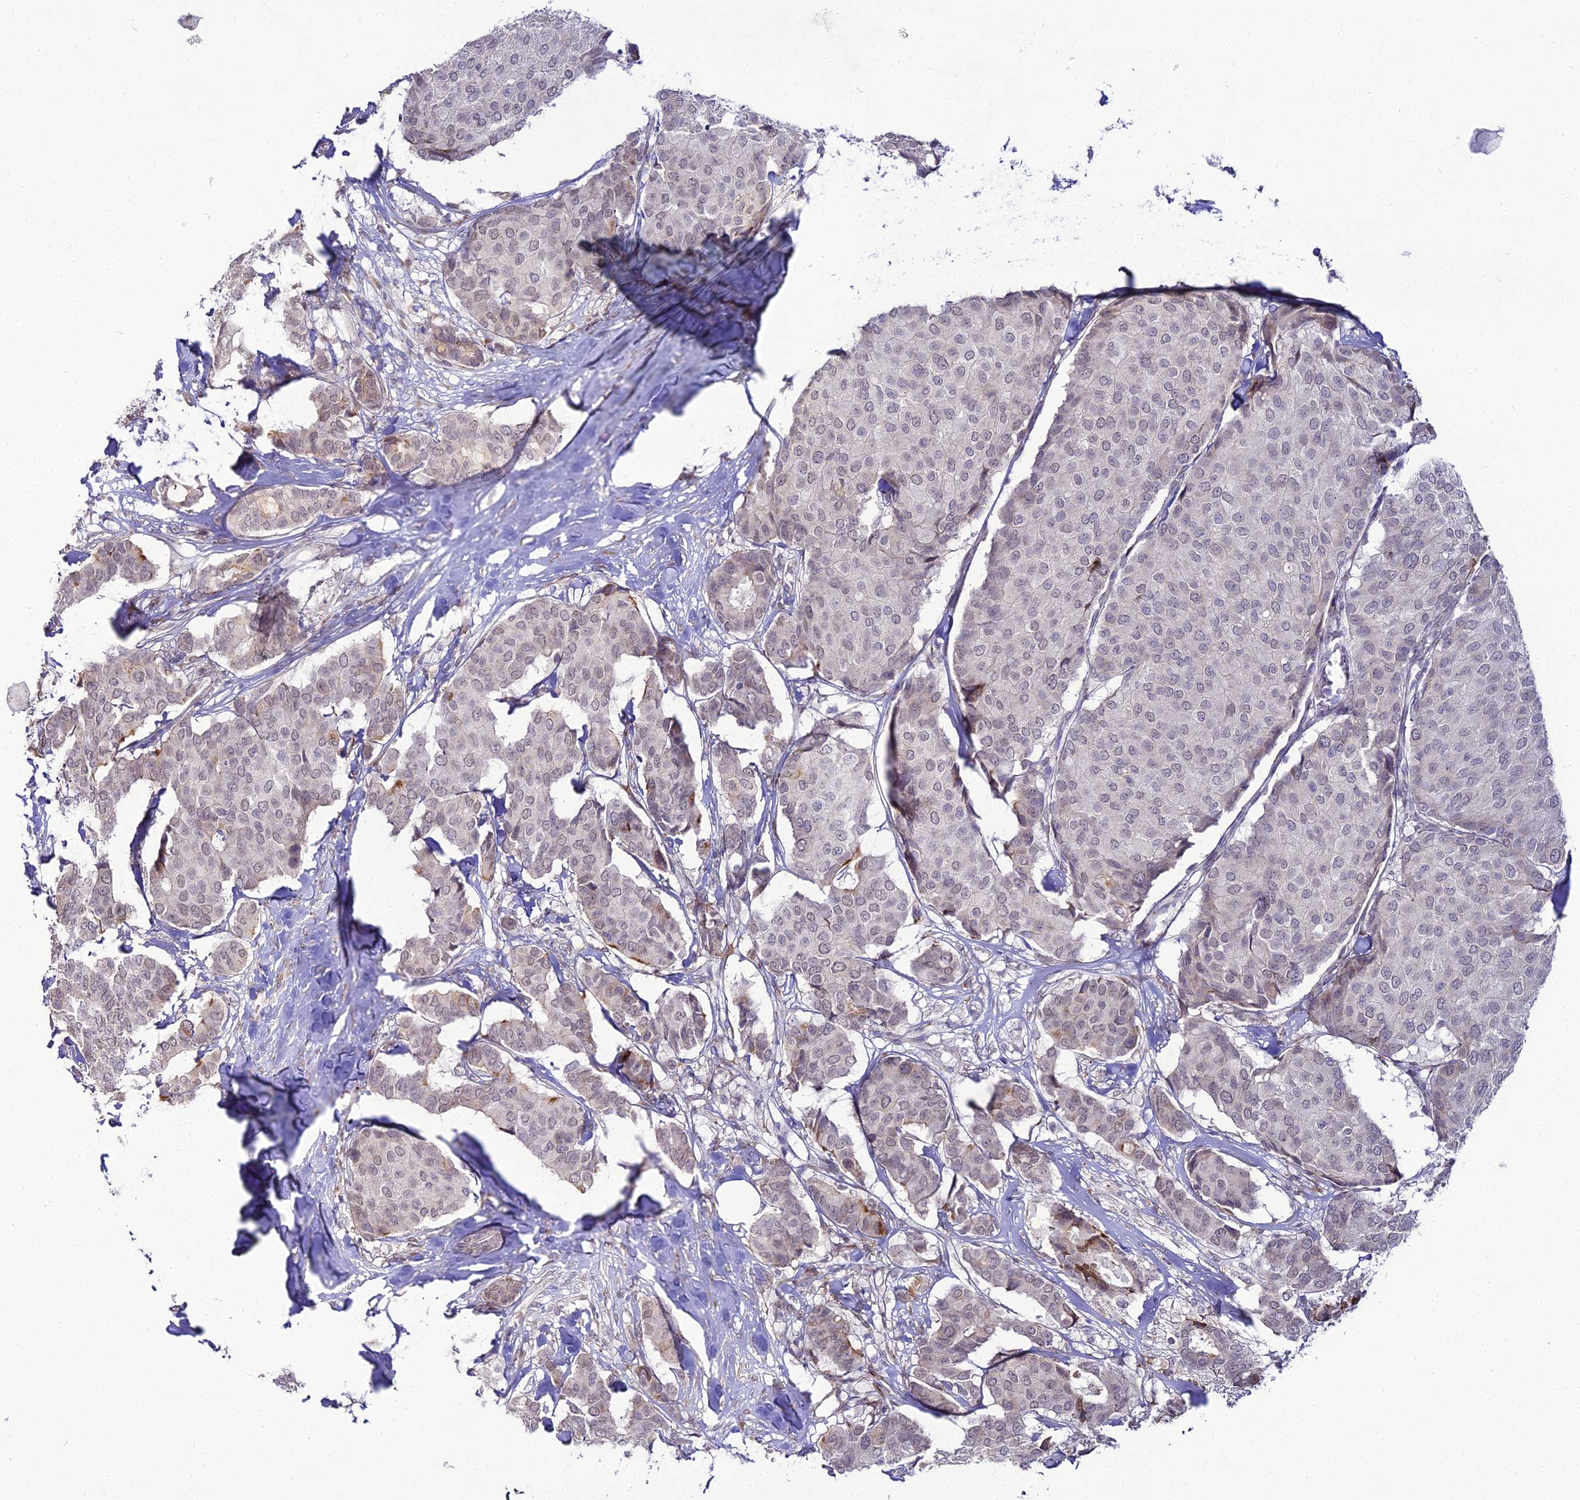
{"staining": {"intensity": "negative", "quantity": "none", "location": "none"}, "tissue": "breast cancer", "cell_type": "Tumor cells", "image_type": "cancer", "snomed": [{"axis": "morphology", "description": "Duct carcinoma"}, {"axis": "topography", "description": "Breast"}], "caption": "IHC histopathology image of neoplastic tissue: human breast infiltrating ductal carcinoma stained with DAB (3,3'-diaminobenzidine) shows no significant protein expression in tumor cells. The staining was performed using DAB (3,3'-diaminobenzidine) to visualize the protein expression in brown, while the nuclei were stained in blue with hematoxylin (Magnification: 20x).", "gene": "TROAP", "patient": {"sex": "female", "age": 75}}